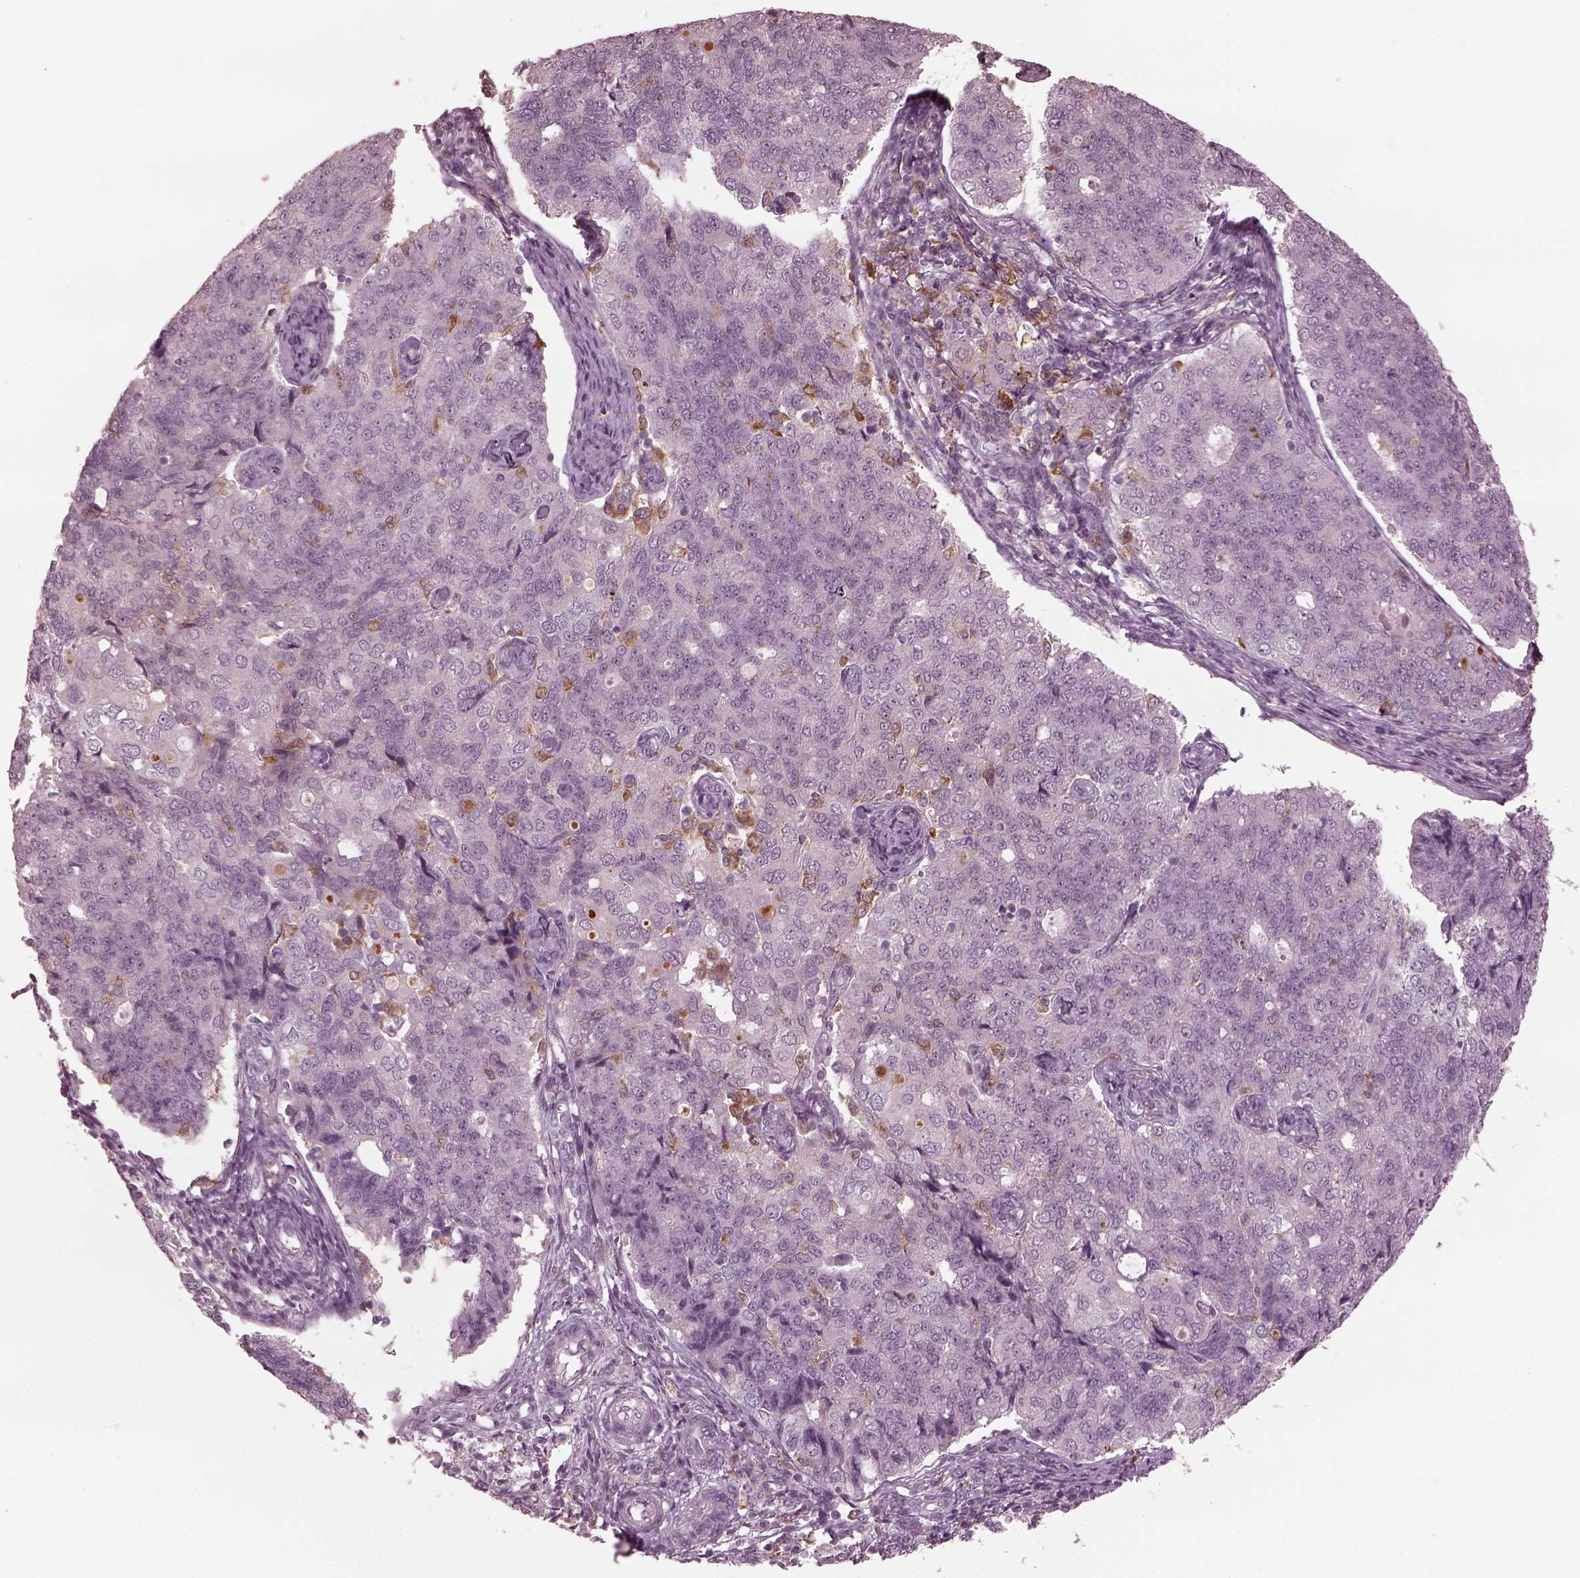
{"staining": {"intensity": "negative", "quantity": "none", "location": "none"}, "tissue": "endometrial cancer", "cell_type": "Tumor cells", "image_type": "cancer", "snomed": [{"axis": "morphology", "description": "Adenocarcinoma, NOS"}, {"axis": "topography", "description": "Endometrium"}], "caption": "Immunohistochemistry (IHC) histopathology image of neoplastic tissue: human adenocarcinoma (endometrial) stained with DAB shows no significant protein positivity in tumor cells. (DAB (3,3'-diaminobenzidine) immunohistochemistry visualized using brightfield microscopy, high magnification).", "gene": "PSTPIP2", "patient": {"sex": "female", "age": 43}}